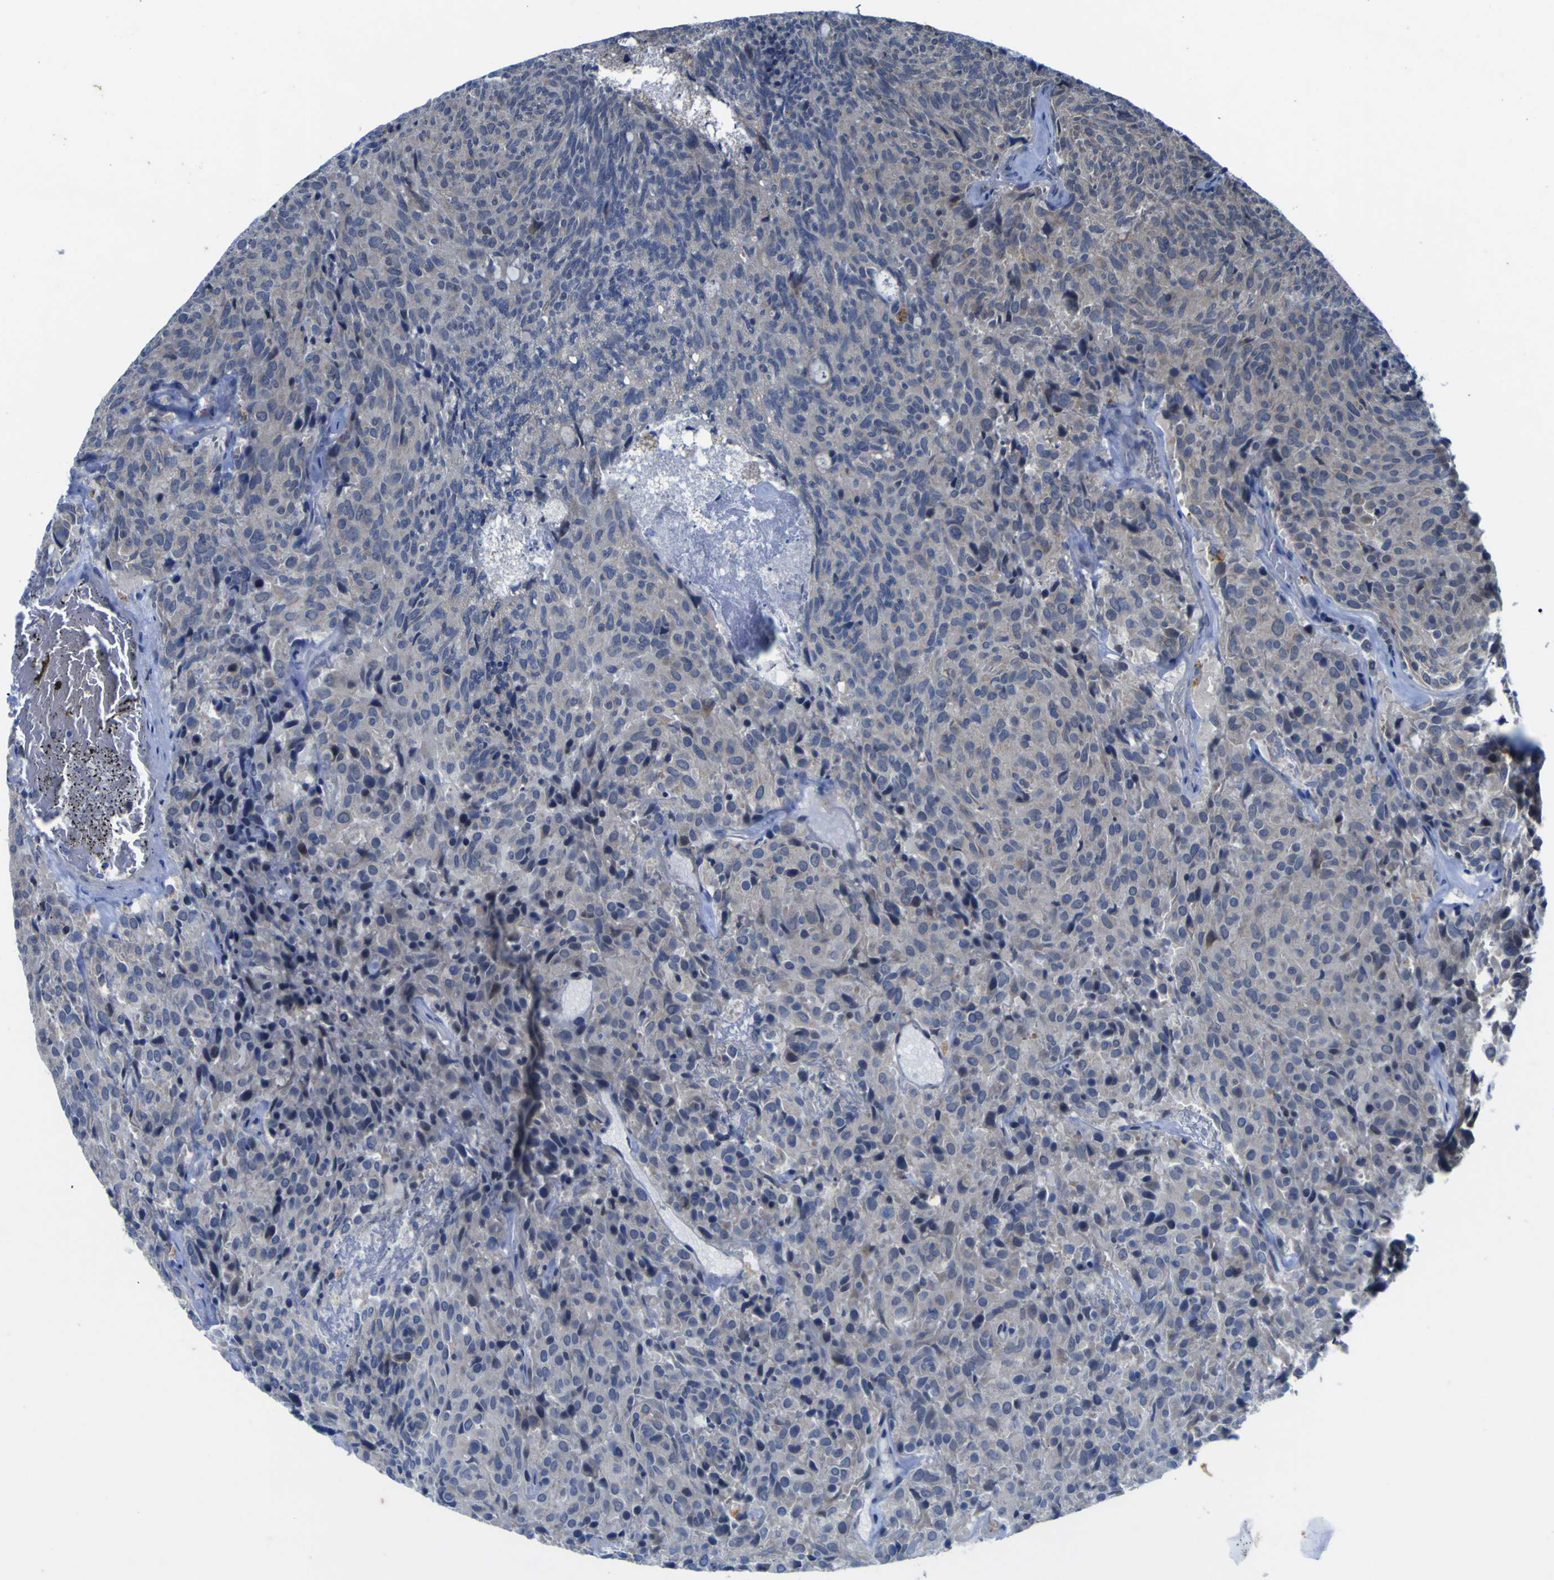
{"staining": {"intensity": "negative", "quantity": "none", "location": "none"}, "tissue": "carcinoid", "cell_type": "Tumor cells", "image_type": "cancer", "snomed": [{"axis": "morphology", "description": "Carcinoid, malignant, NOS"}, {"axis": "topography", "description": "Pancreas"}], "caption": "This is an immunohistochemistry image of human carcinoid. There is no staining in tumor cells.", "gene": "TNFRSF11A", "patient": {"sex": "female", "age": 54}}